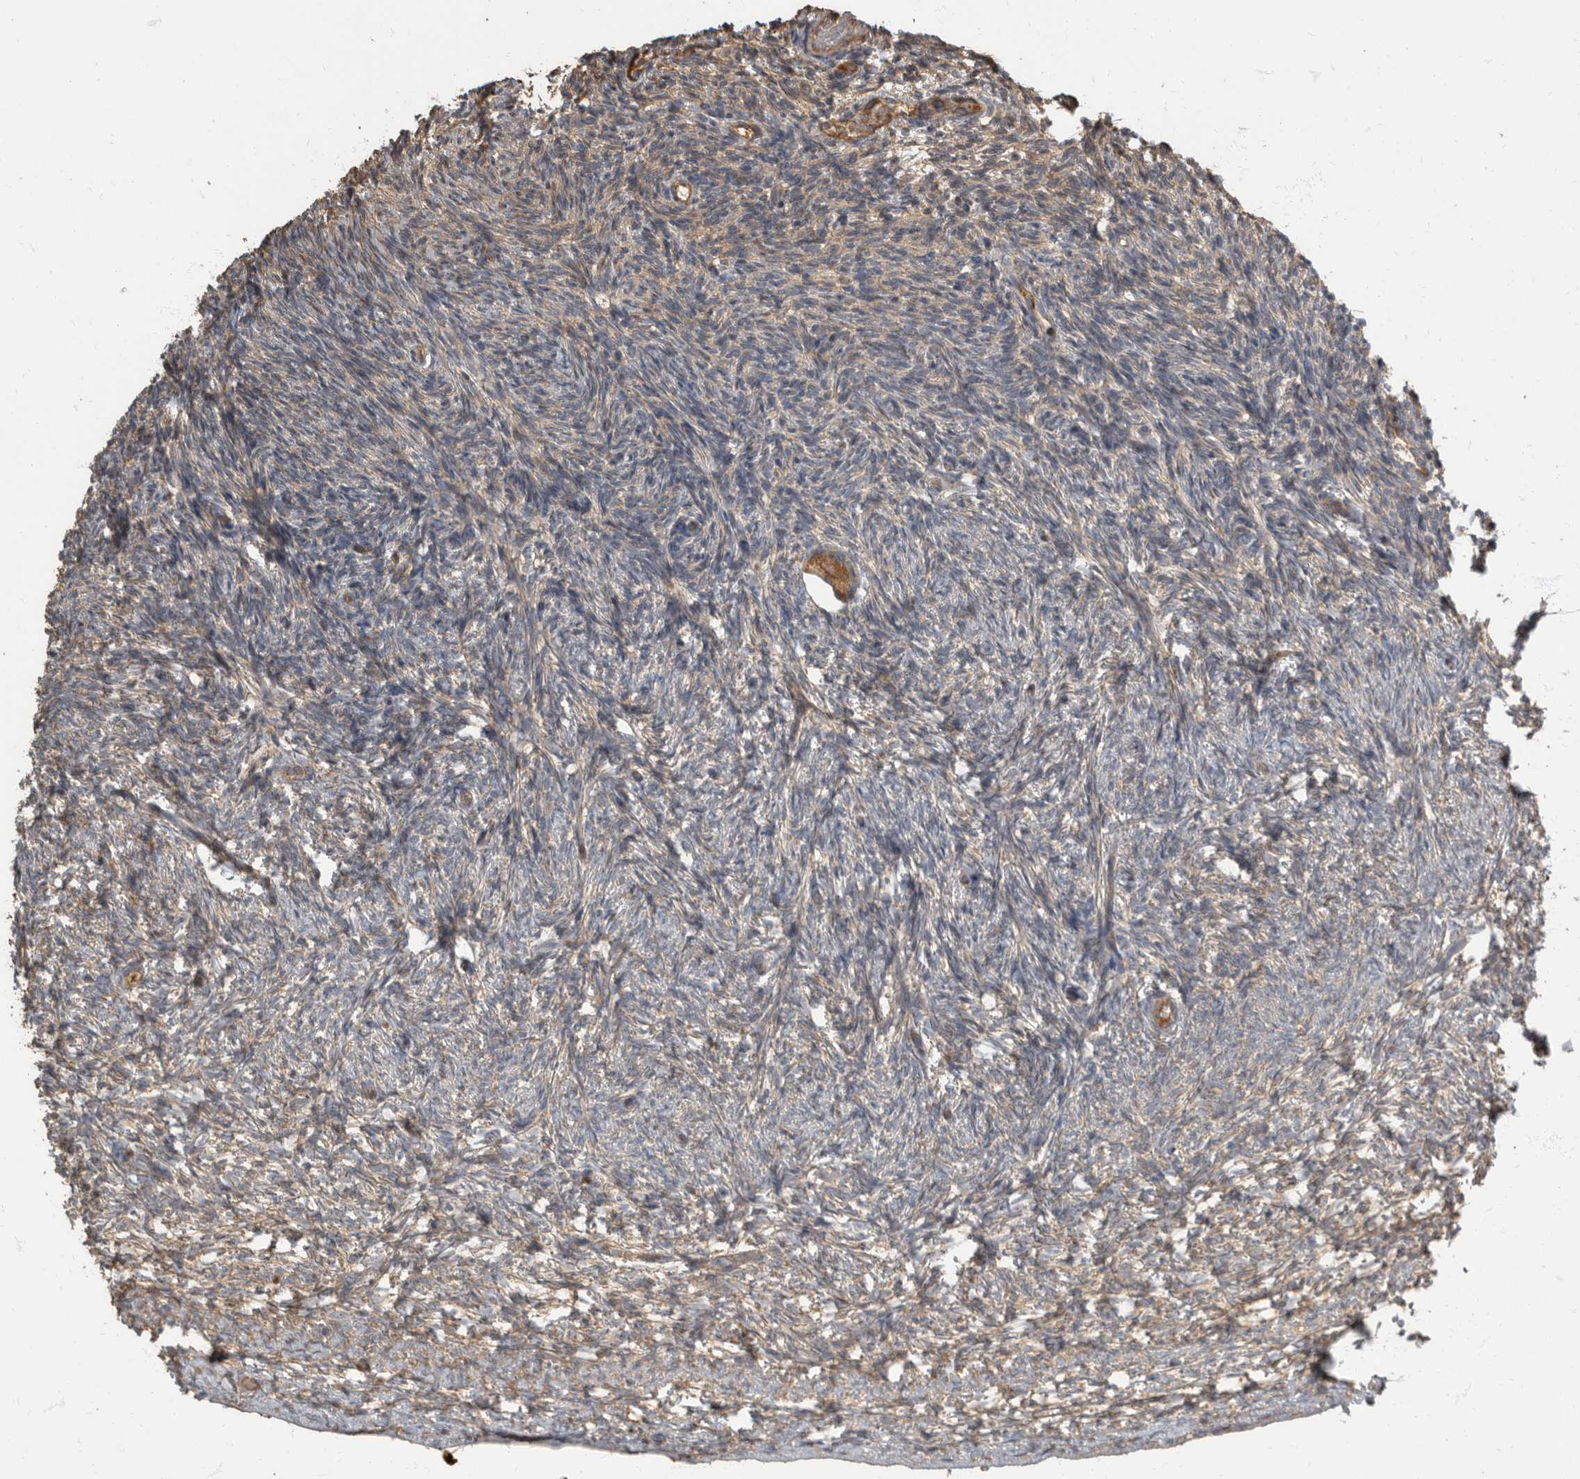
{"staining": {"intensity": "moderate", "quantity": ">75%", "location": "cytoplasmic/membranous"}, "tissue": "ovary", "cell_type": "Follicle cells", "image_type": "normal", "snomed": [{"axis": "morphology", "description": "Normal tissue, NOS"}, {"axis": "topography", "description": "Ovary"}], "caption": "Immunohistochemistry photomicrograph of benign ovary: human ovary stained using immunohistochemistry (IHC) reveals medium levels of moderate protein expression localized specifically in the cytoplasmic/membranous of follicle cells, appearing as a cytoplasmic/membranous brown color.", "gene": "DAAM1", "patient": {"sex": "female", "age": 34}}